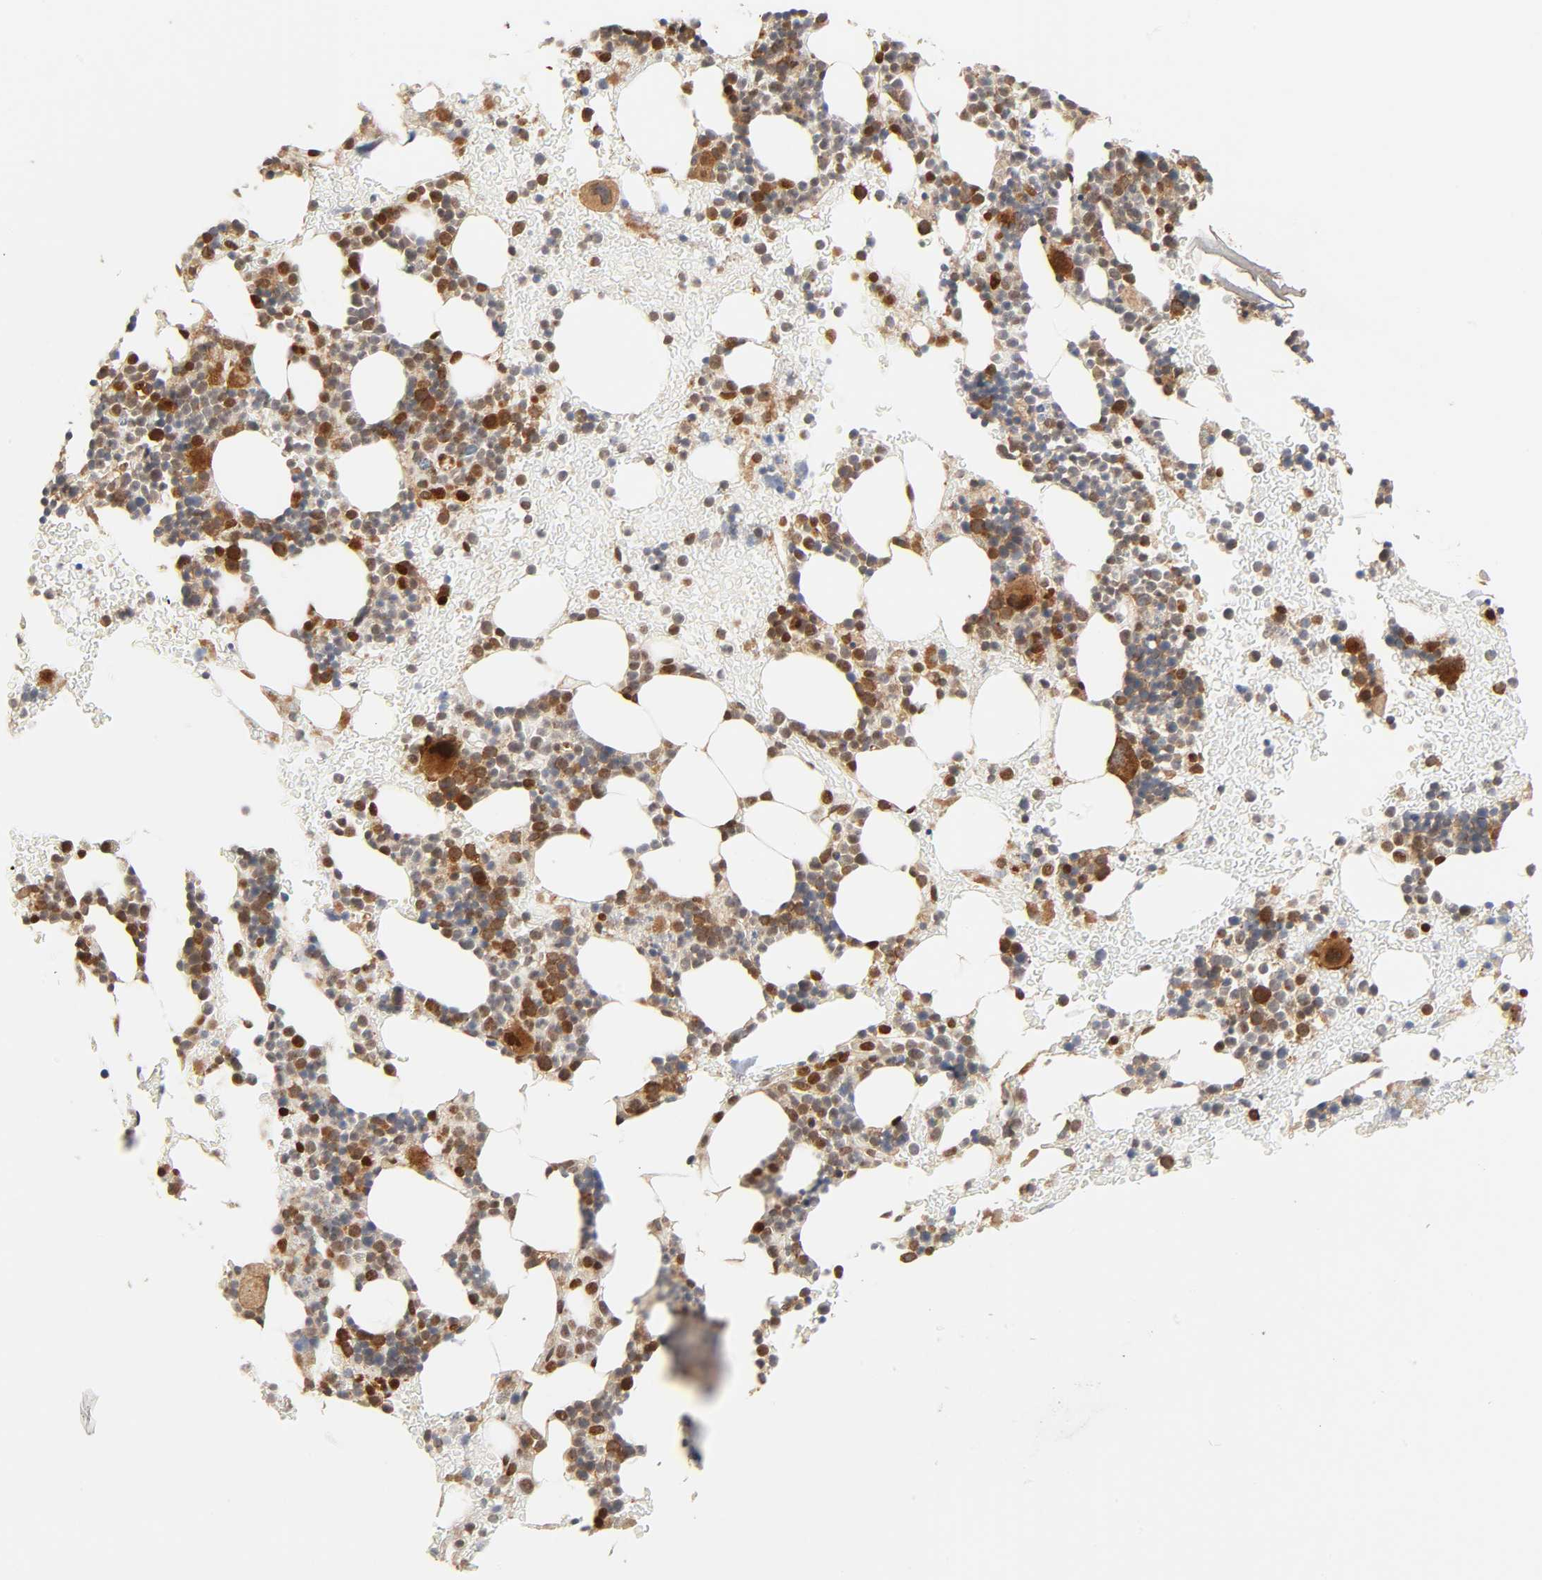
{"staining": {"intensity": "moderate", "quantity": "25%-75%", "location": "cytoplasmic/membranous,nuclear"}, "tissue": "bone marrow", "cell_type": "Hematopoietic cells", "image_type": "normal", "snomed": [{"axis": "morphology", "description": "Normal tissue, NOS"}, {"axis": "topography", "description": "Bone marrow"}], "caption": "Hematopoietic cells display moderate cytoplasmic/membranous,nuclear staining in approximately 25%-75% of cells in unremarkable bone marrow.", "gene": "NEMF", "patient": {"sex": "male", "age": 17}}